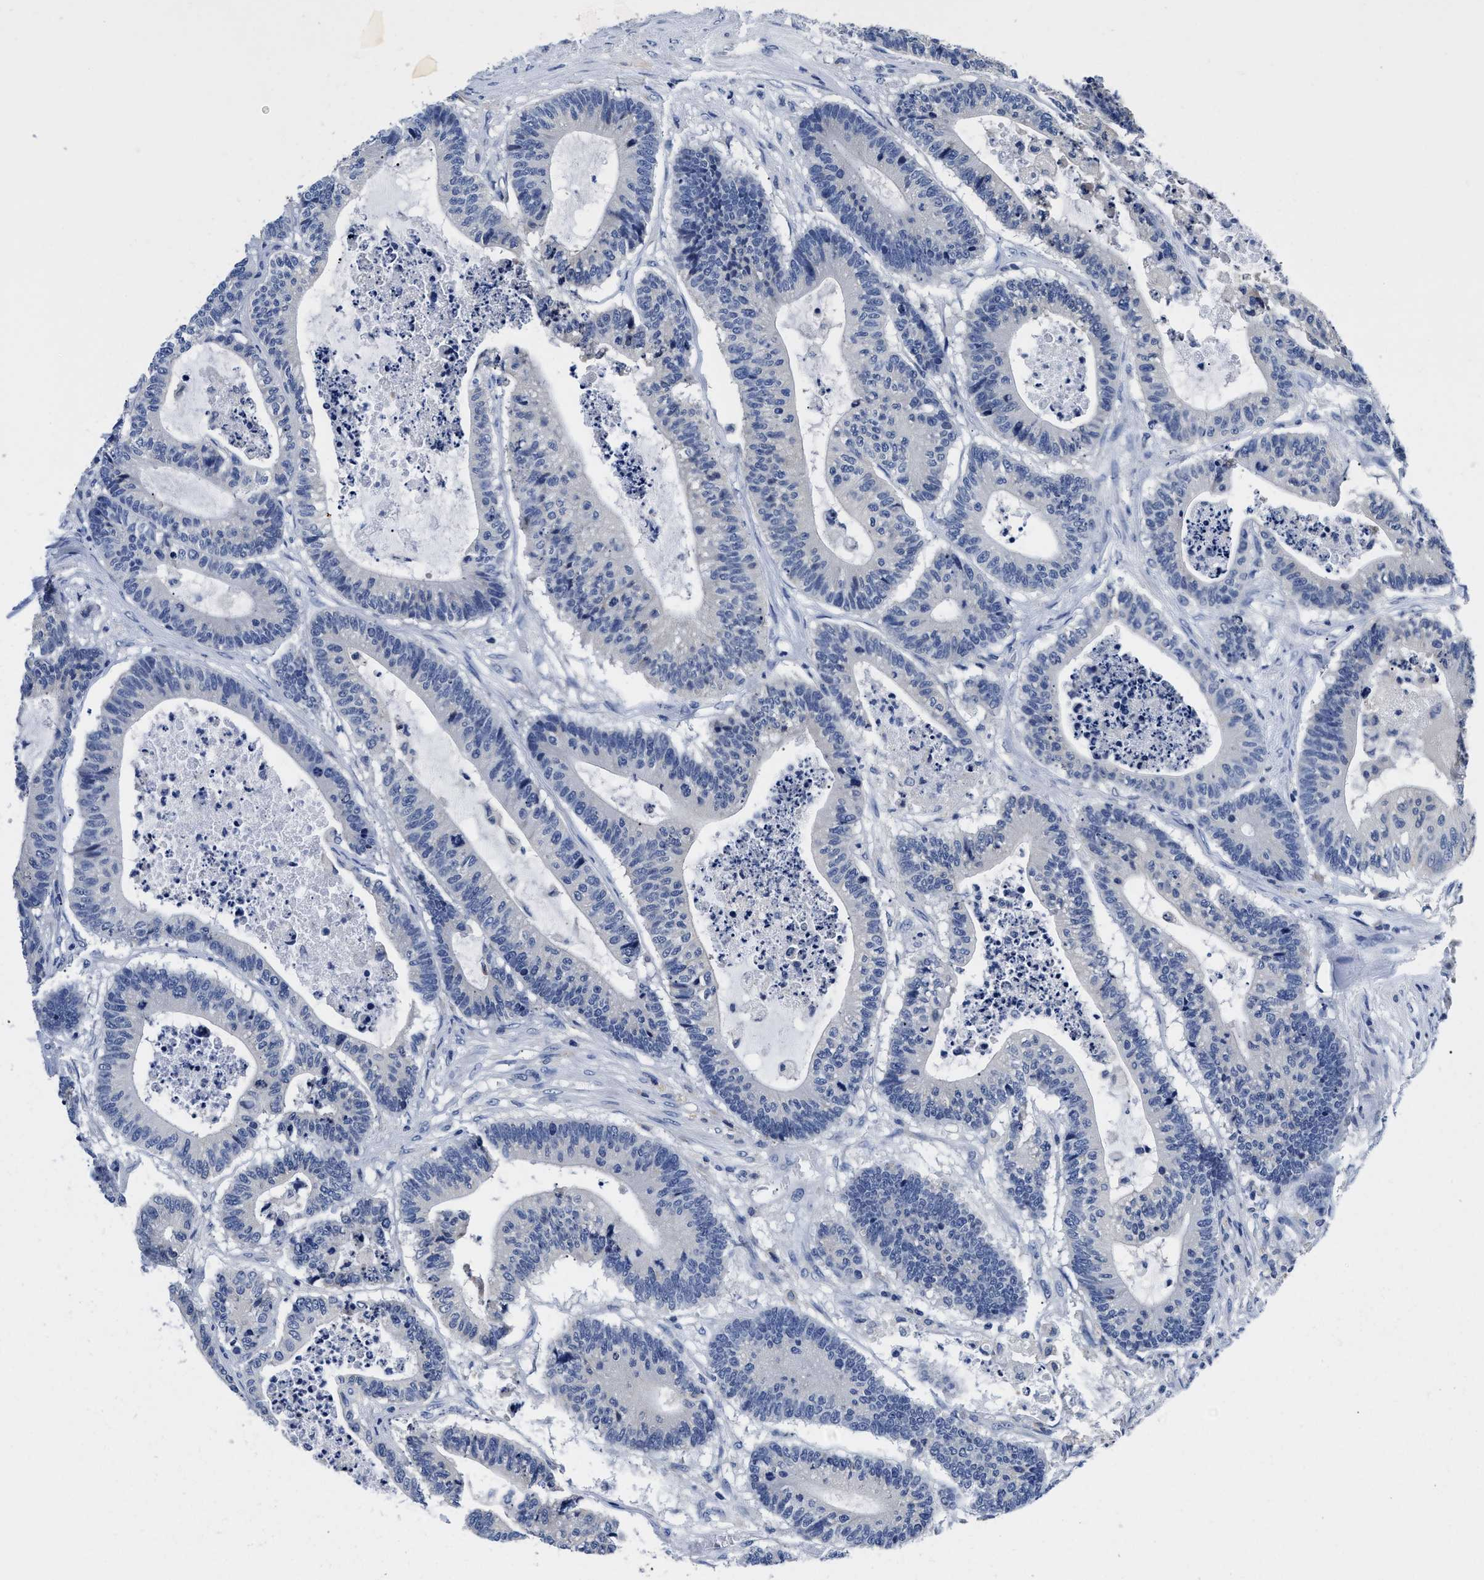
{"staining": {"intensity": "negative", "quantity": "none", "location": "none"}, "tissue": "colorectal cancer", "cell_type": "Tumor cells", "image_type": "cancer", "snomed": [{"axis": "morphology", "description": "Adenocarcinoma, NOS"}, {"axis": "topography", "description": "Colon"}], "caption": "High power microscopy histopathology image of an immunohistochemistry micrograph of colorectal cancer, revealing no significant expression in tumor cells.", "gene": "SLC35F1", "patient": {"sex": "female", "age": 84}}